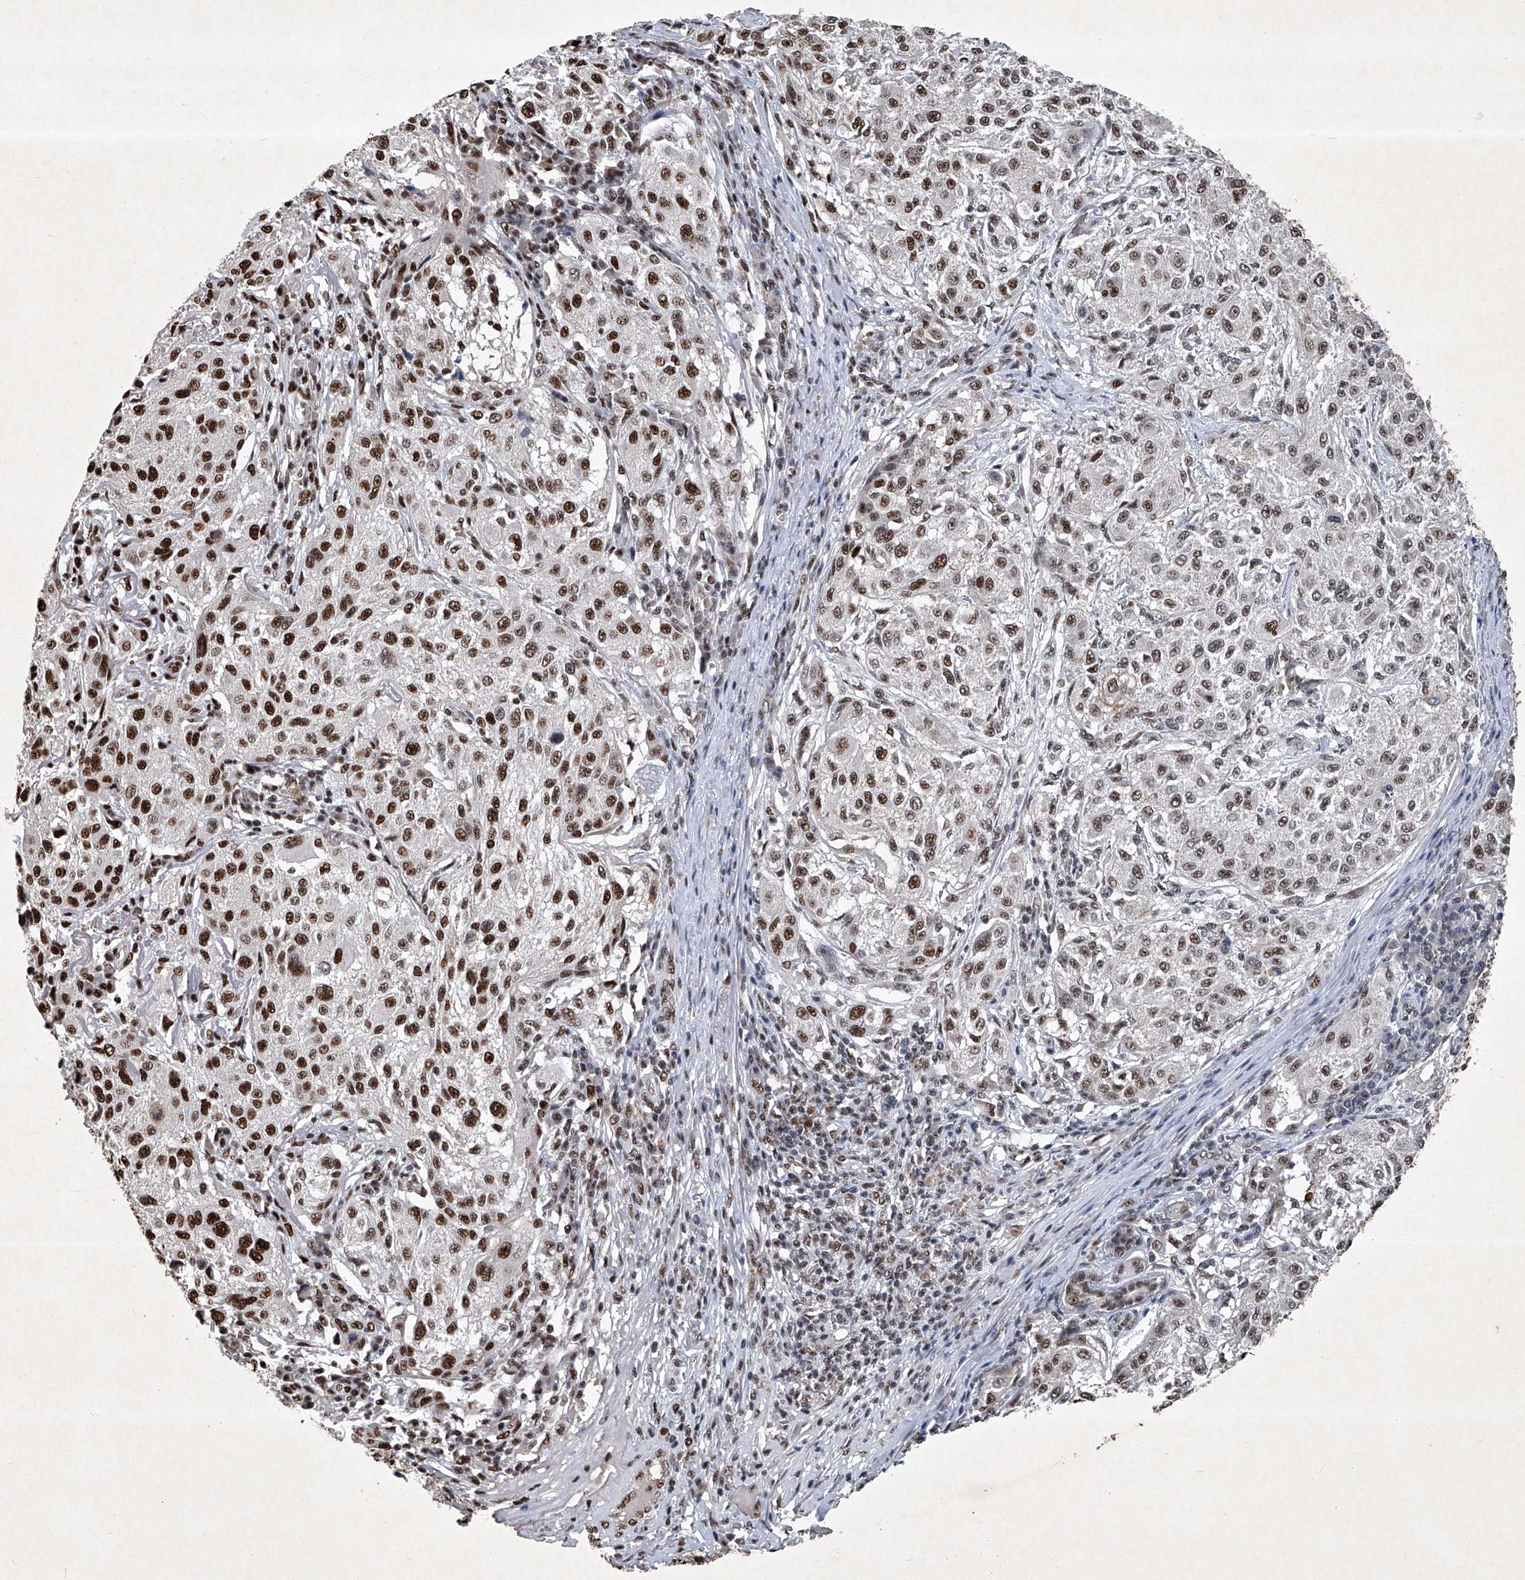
{"staining": {"intensity": "strong", "quantity": "25%-75%", "location": "nuclear"}, "tissue": "melanoma", "cell_type": "Tumor cells", "image_type": "cancer", "snomed": [{"axis": "morphology", "description": "Necrosis, NOS"}, {"axis": "morphology", "description": "Malignant melanoma, NOS"}, {"axis": "topography", "description": "Skin"}], "caption": "Human melanoma stained with a protein marker exhibits strong staining in tumor cells.", "gene": "DDX39B", "patient": {"sex": "female", "age": 87}}